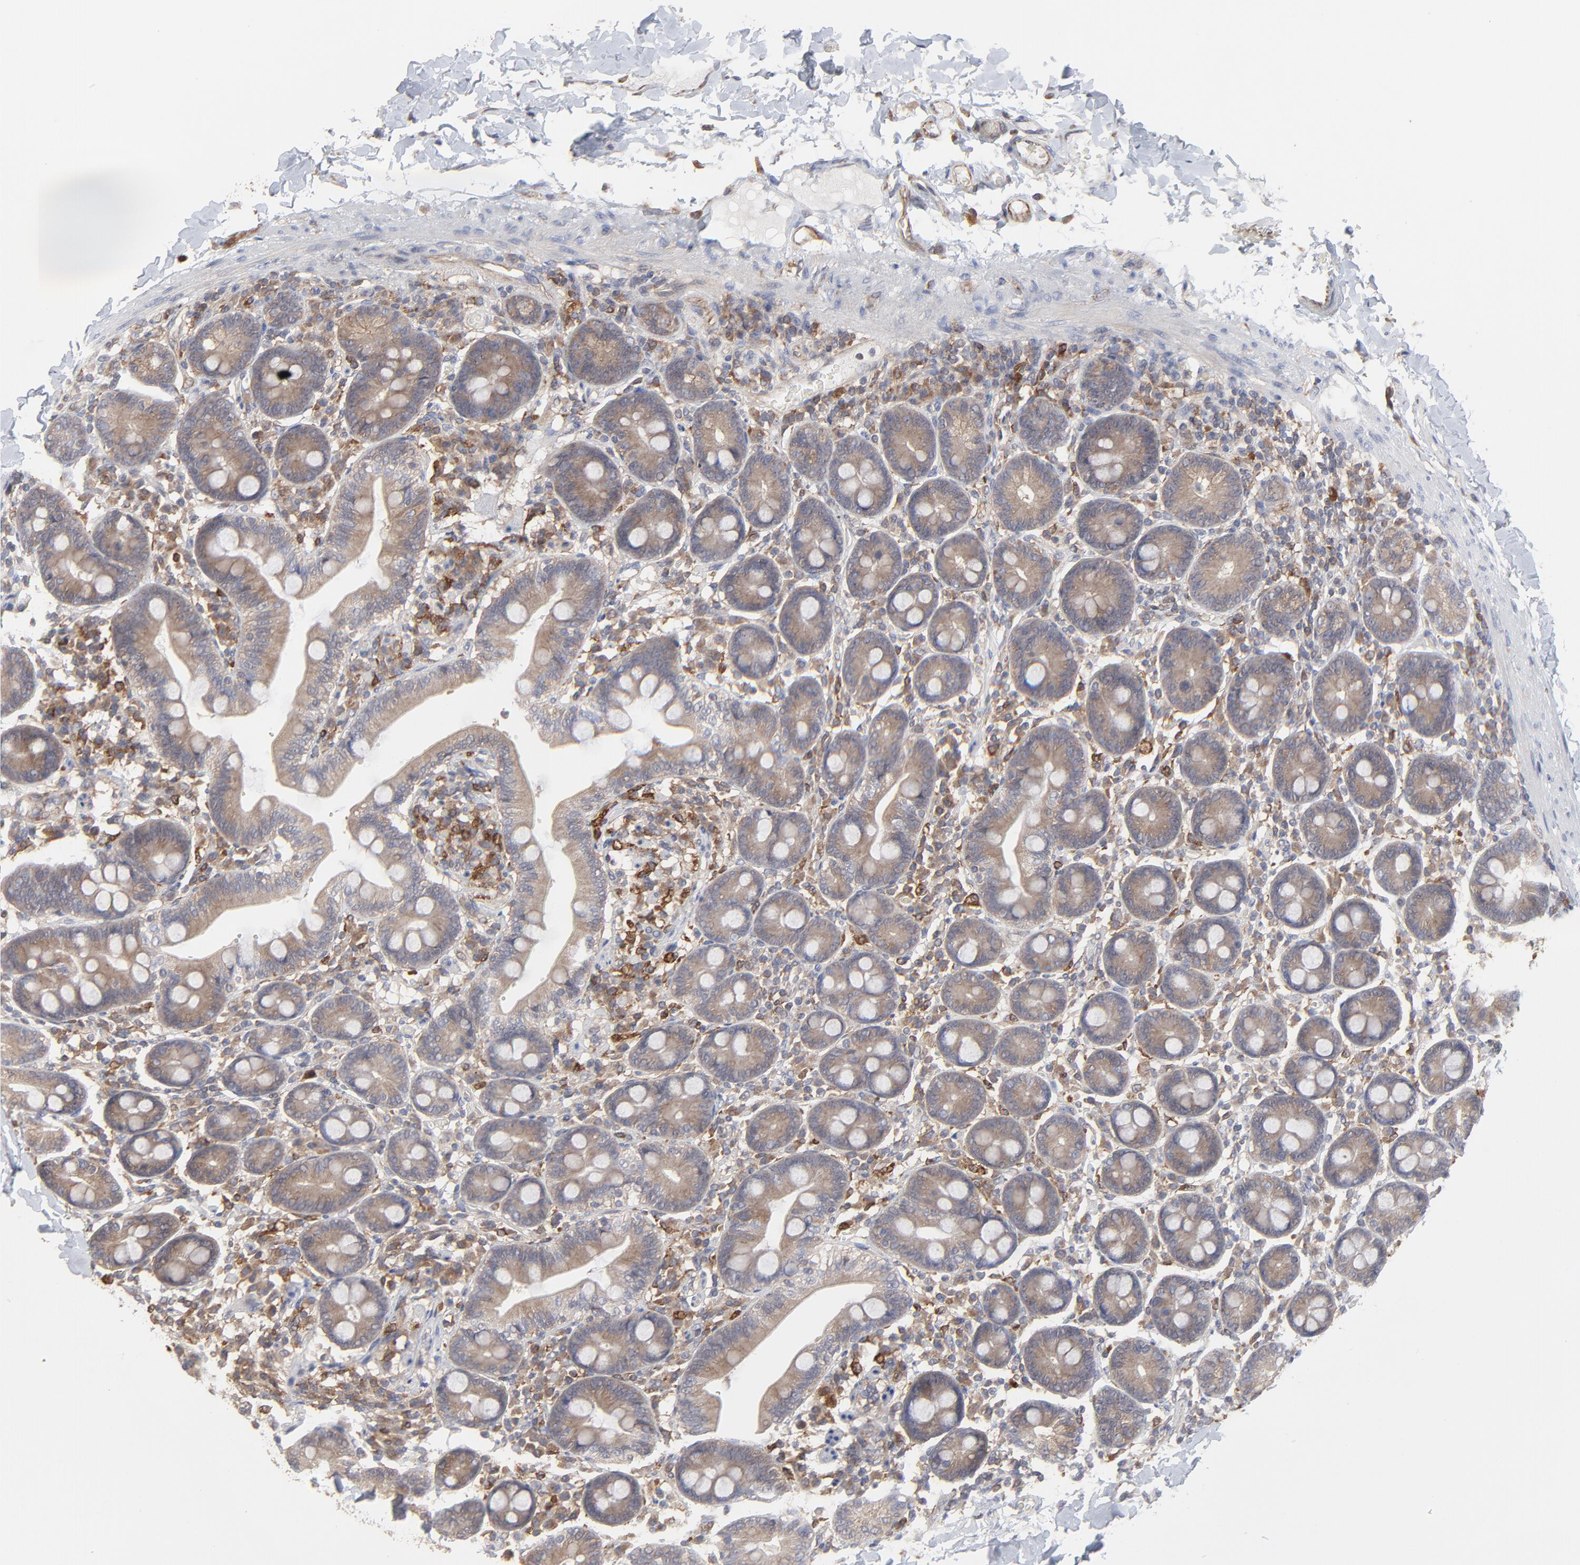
{"staining": {"intensity": "moderate", "quantity": ">75%", "location": "cytoplasmic/membranous"}, "tissue": "duodenum", "cell_type": "Glandular cells", "image_type": "normal", "snomed": [{"axis": "morphology", "description": "Normal tissue, NOS"}, {"axis": "topography", "description": "Duodenum"}], "caption": "Glandular cells exhibit moderate cytoplasmic/membranous positivity in about >75% of cells in benign duodenum. (DAB (3,3'-diaminobenzidine) = brown stain, brightfield microscopy at high magnification).", "gene": "RAB9A", "patient": {"sex": "male", "age": 66}}